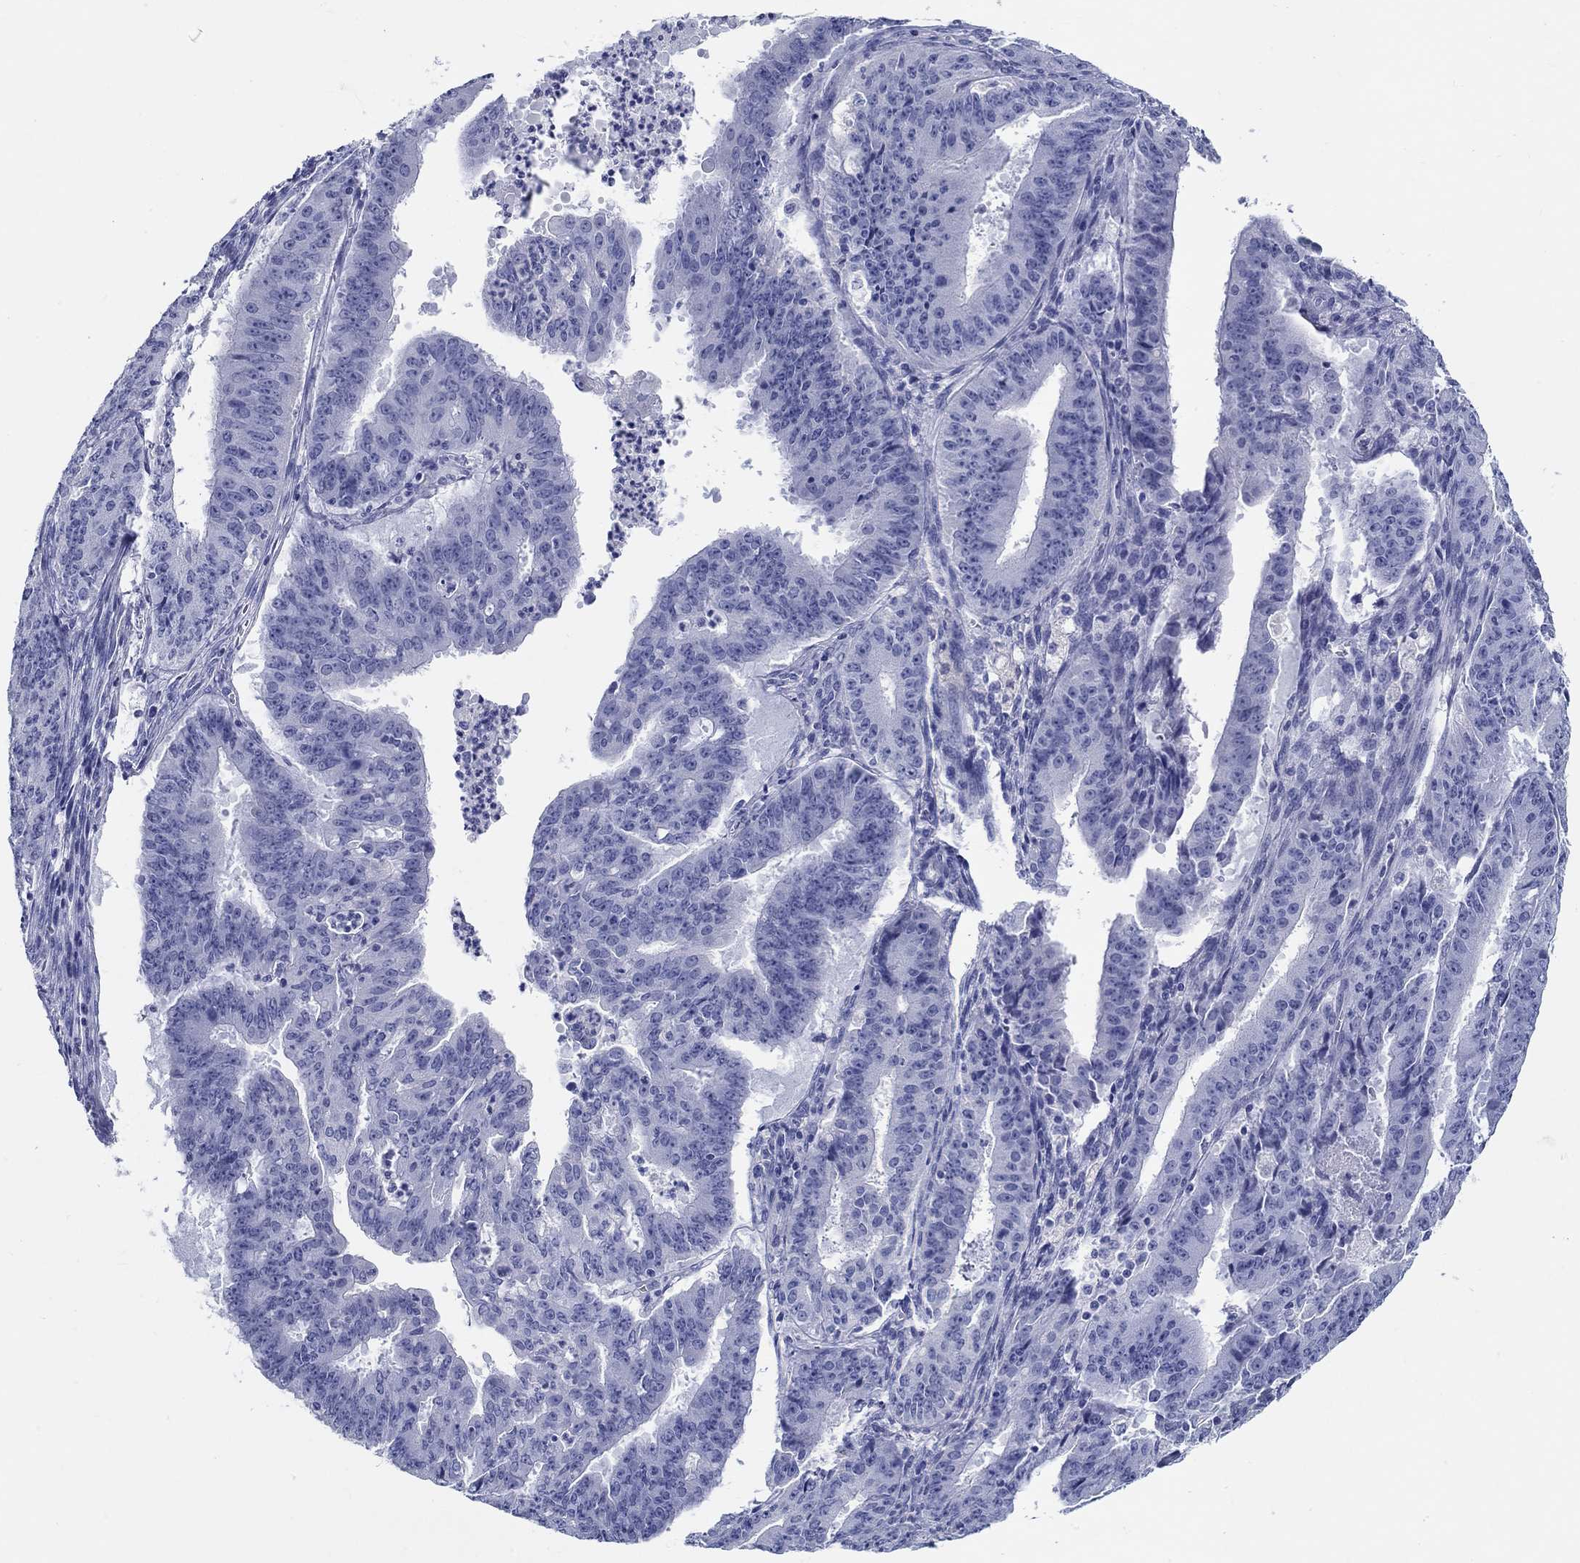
{"staining": {"intensity": "negative", "quantity": "none", "location": "none"}, "tissue": "ovarian cancer", "cell_type": "Tumor cells", "image_type": "cancer", "snomed": [{"axis": "morphology", "description": "Carcinoma, endometroid"}, {"axis": "topography", "description": "Ovary"}], "caption": "Photomicrograph shows no protein expression in tumor cells of ovarian cancer tissue.", "gene": "CRYGS", "patient": {"sex": "female", "age": 42}}